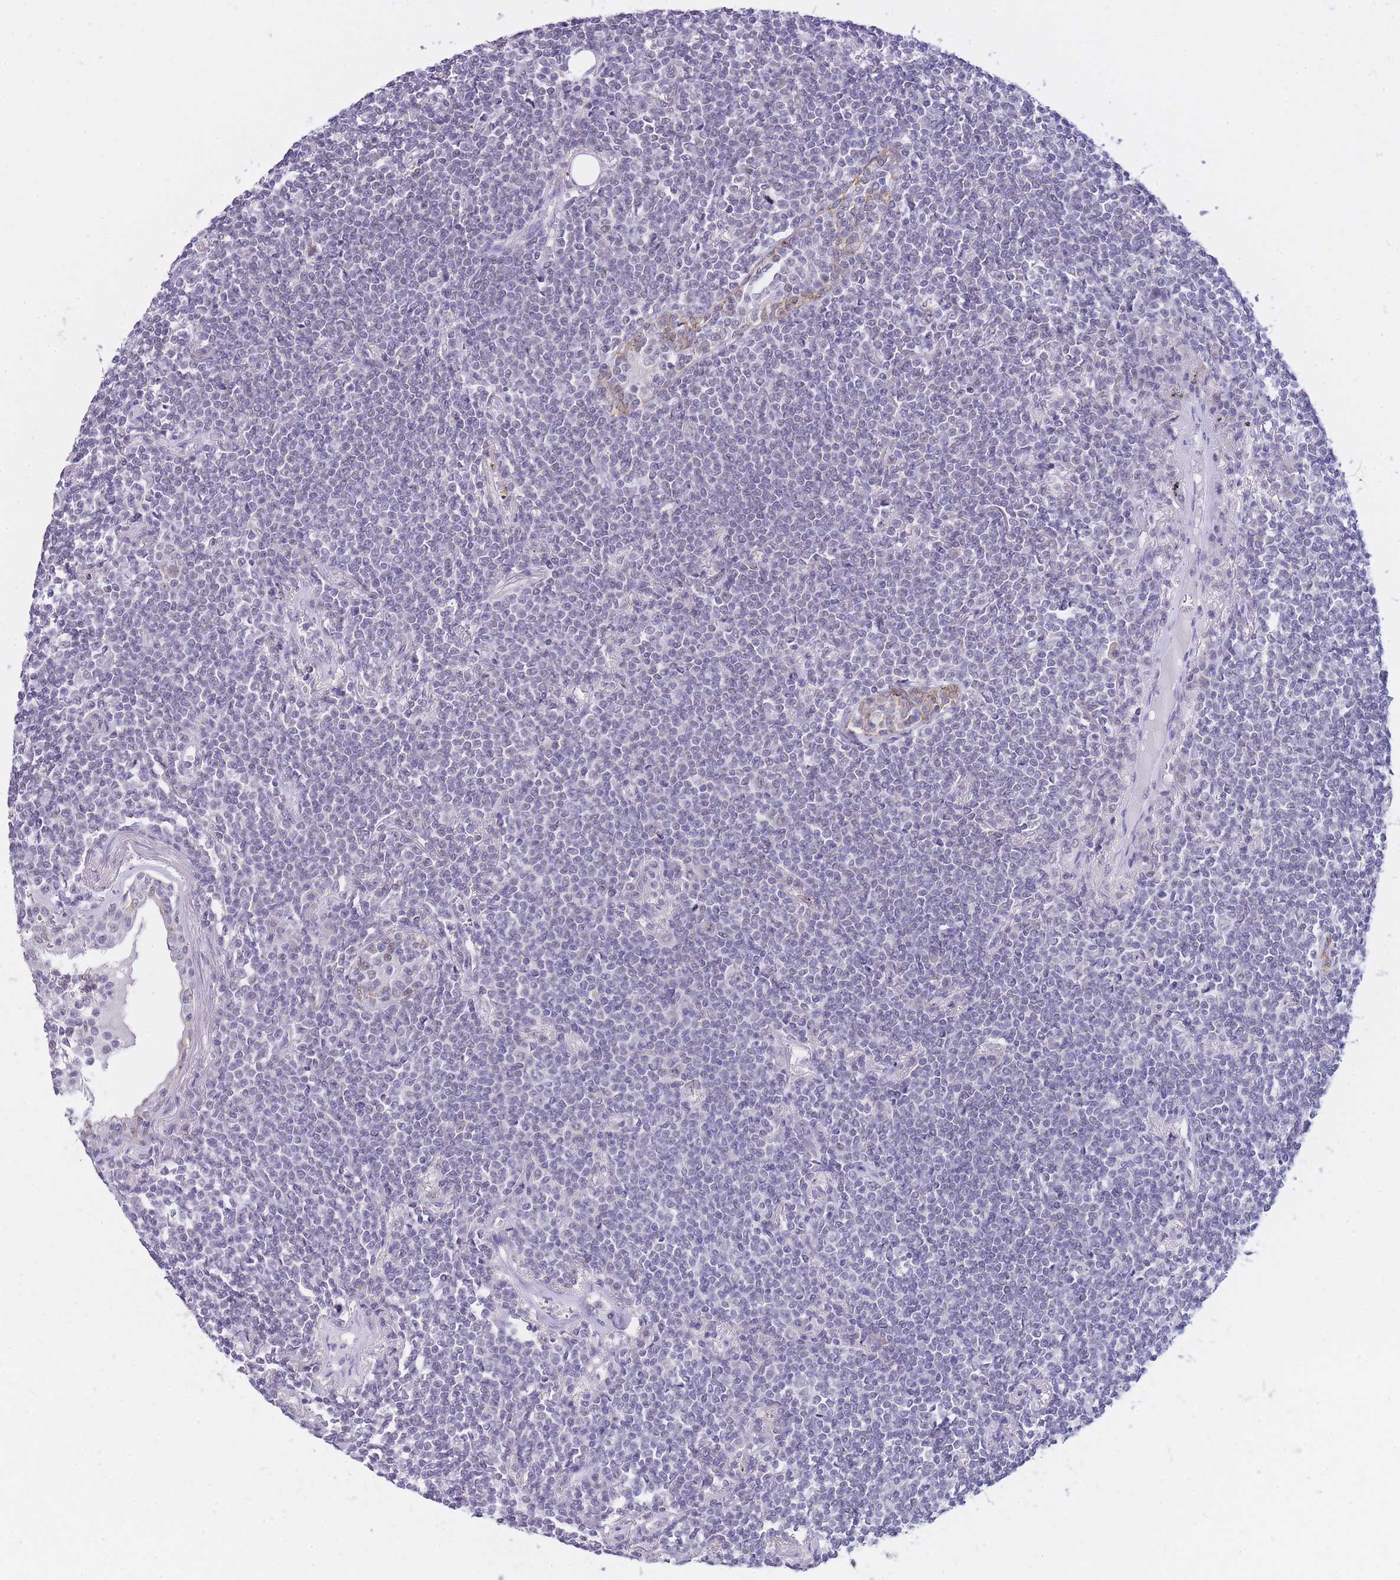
{"staining": {"intensity": "negative", "quantity": "none", "location": "none"}, "tissue": "lymphoma", "cell_type": "Tumor cells", "image_type": "cancer", "snomed": [{"axis": "morphology", "description": "Malignant lymphoma, non-Hodgkin's type, Low grade"}, {"axis": "topography", "description": "Lung"}], "caption": "Tumor cells are negative for protein expression in human low-grade malignant lymphoma, non-Hodgkin's type.", "gene": "FRAT2", "patient": {"sex": "female", "age": 71}}